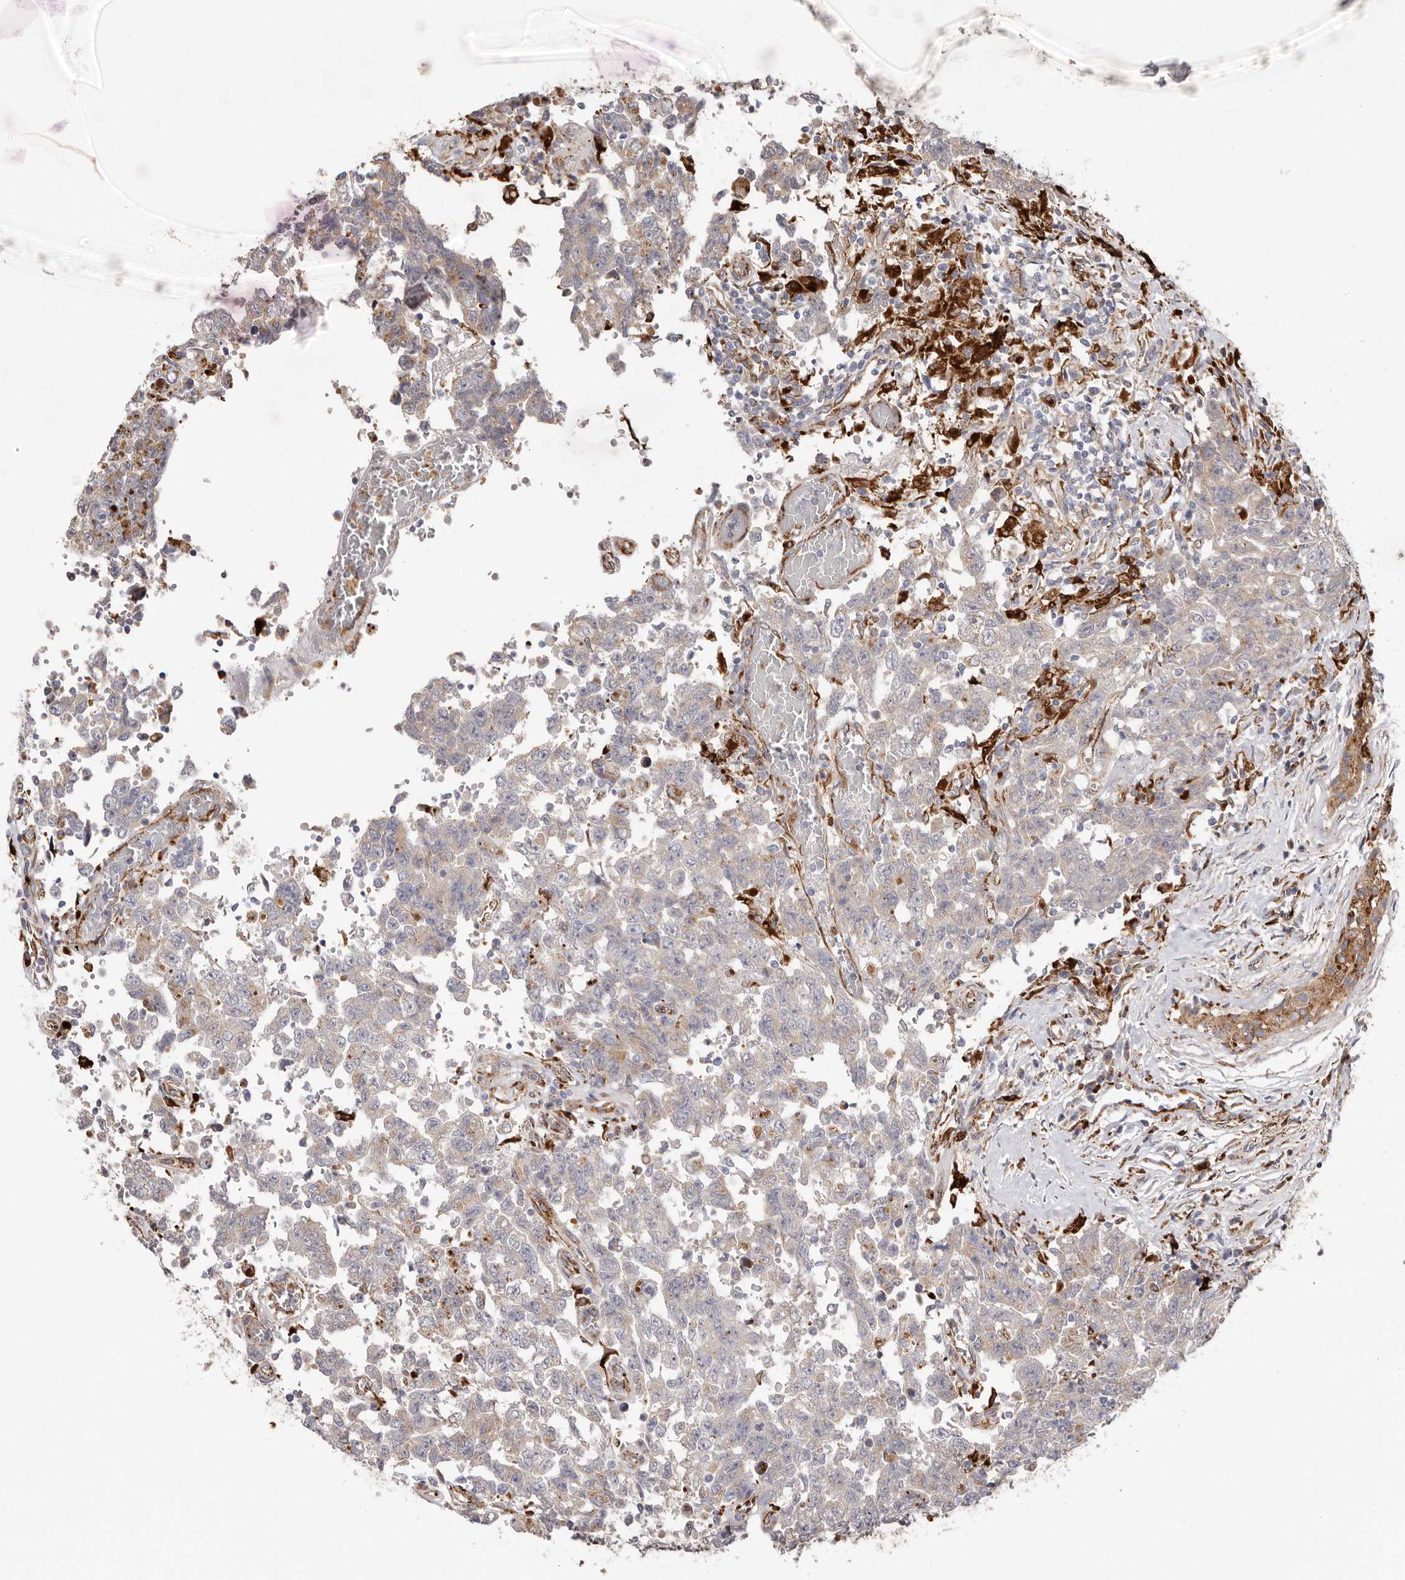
{"staining": {"intensity": "negative", "quantity": "none", "location": "none"}, "tissue": "testis cancer", "cell_type": "Tumor cells", "image_type": "cancer", "snomed": [{"axis": "morphology", "description": "Carcinoma, Embryonal, NOS"}, {"axis": "topography", "description": "Testis"}], "caption": "Tumor cells show no significant positivity in embryonal carcinoma (testis).", "gene": "GRN", "patient": {"sex": "male", "age": 26}}